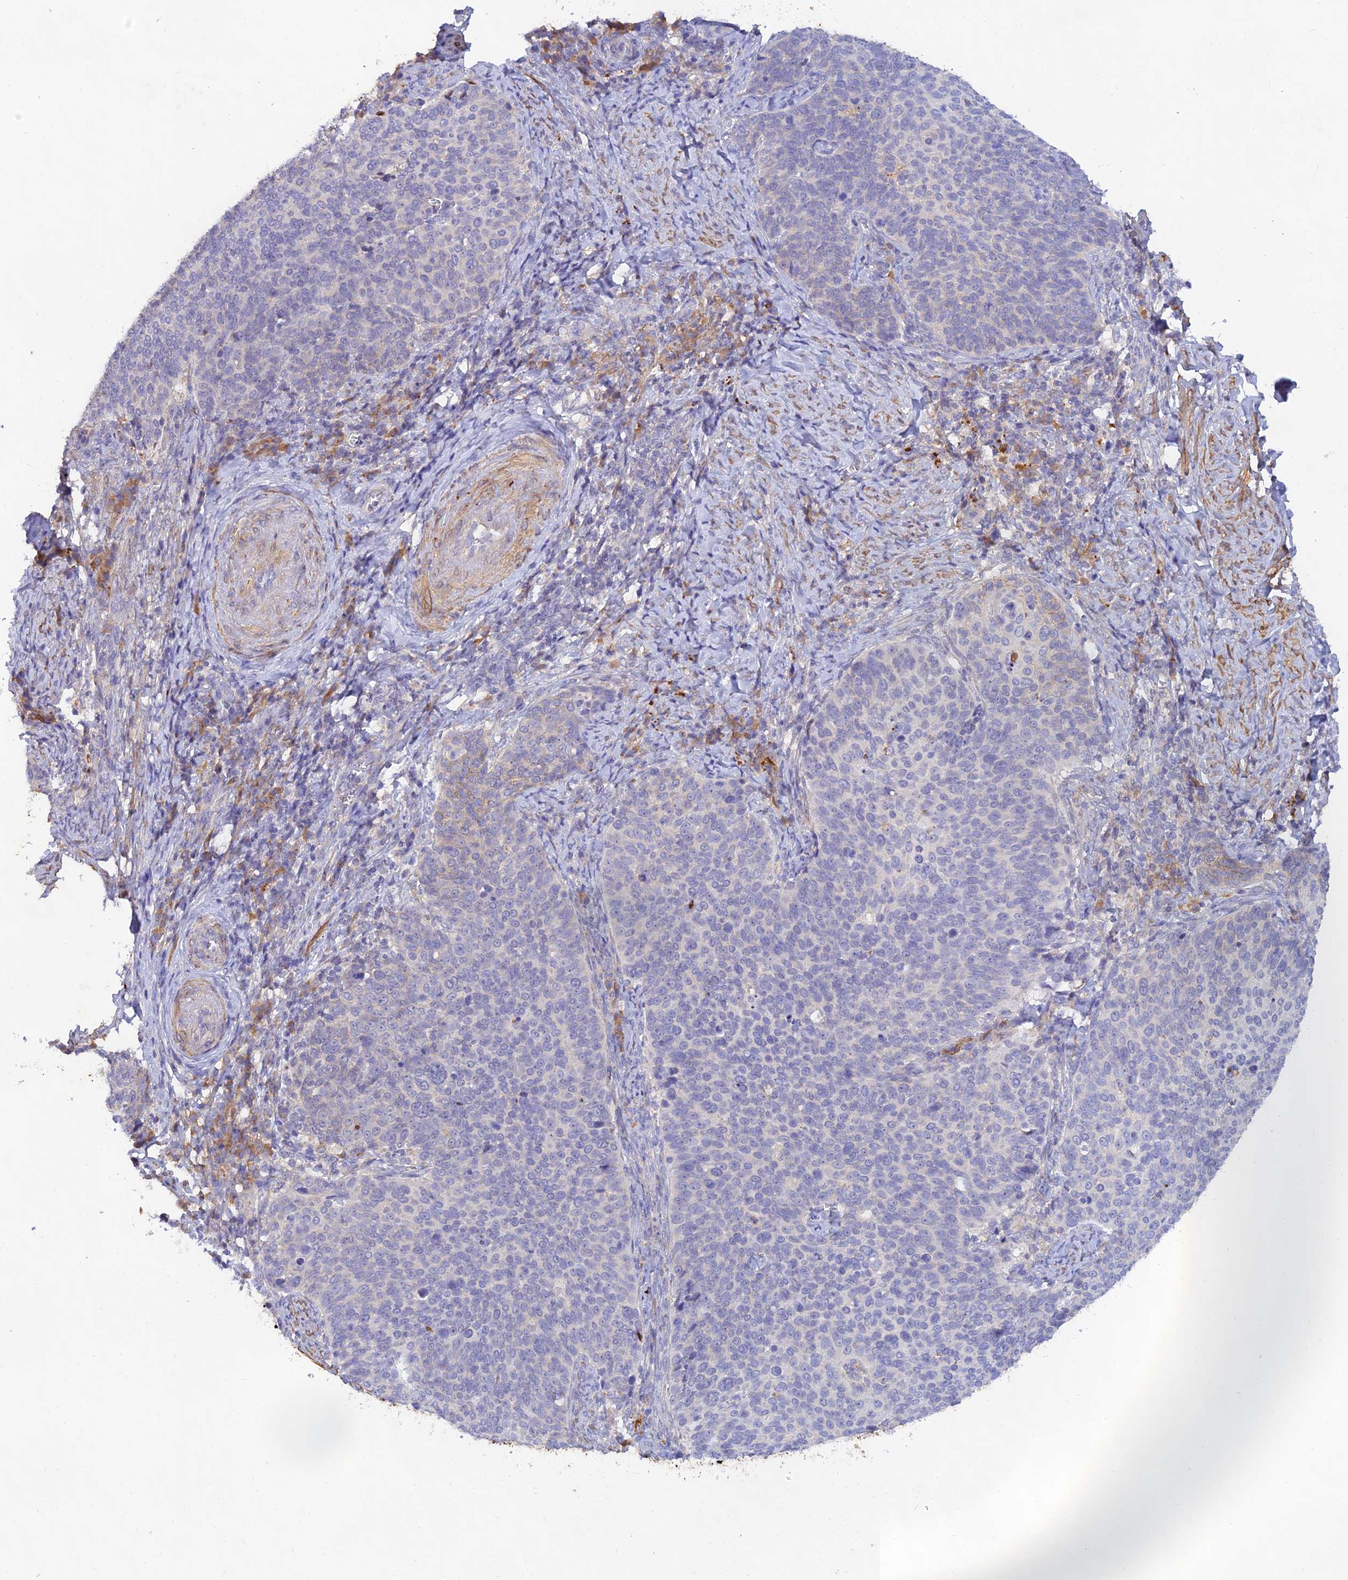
{"staining": {"intensity": "negative", "quantity": "none", "location": "none"}, "tissue": "cervical cancer", "cell_type": "Tumor cells", "image_type": "cancer", "snomed": [{"axis": "morphology", "description": "Normal tissue, NOS"}, {"axis": "morphology", "description": "Squamous cell carcinoma, NOS"}, {"axis": "topography", "description": "Cervix"}], "caption": "Immunohistochemistry (IHC) of human cervical cancer shows no expression in tumor cells. Nuclei are stained in blue.", "gene": "ACSM5", "patient": {"sex": "female", "age": 39}}